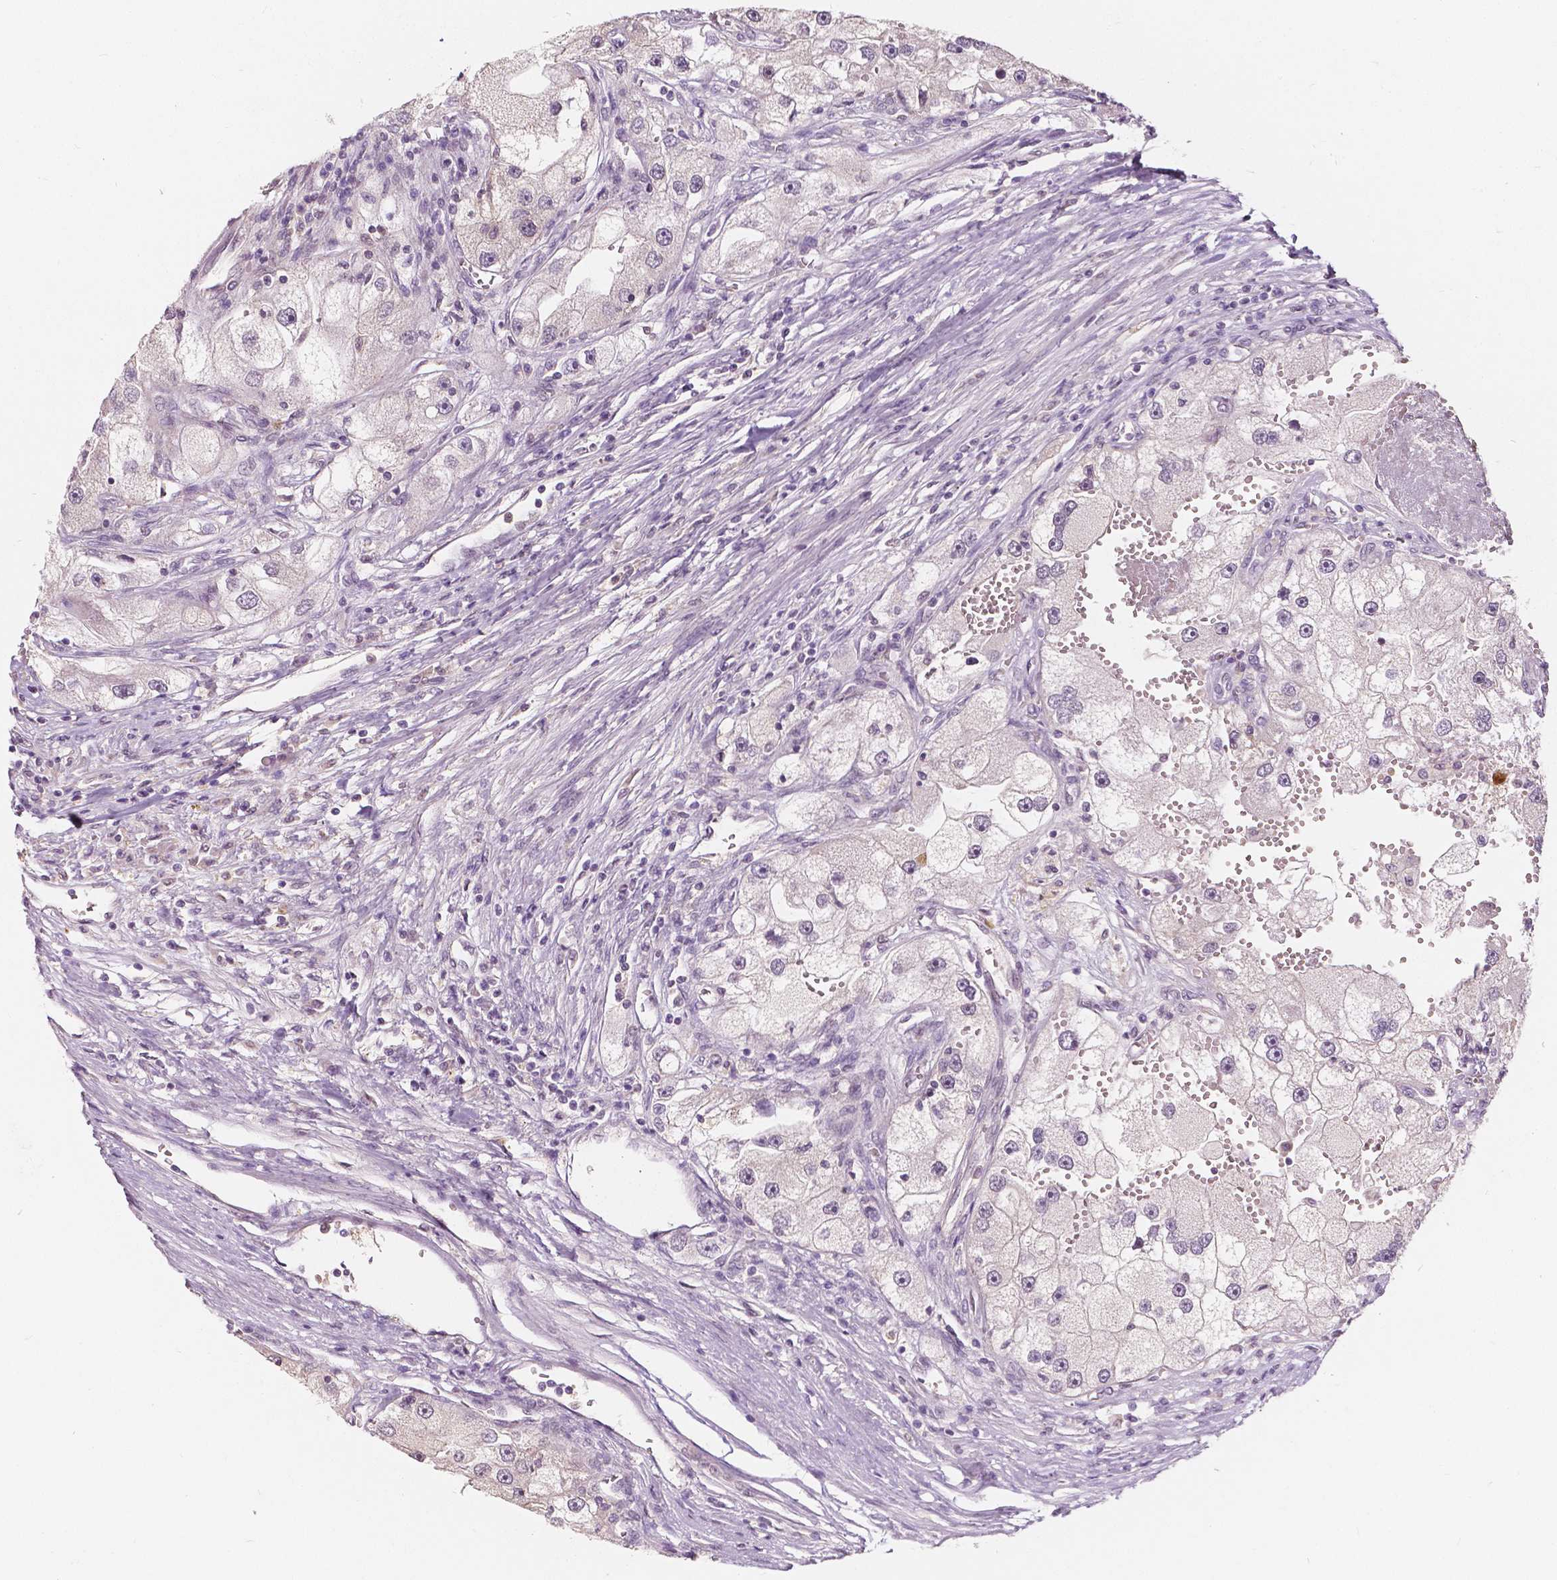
{"staining": {"intensity": "negative", "quantity": "none", "location": "none"}, "tissue": "renal cancer", "cell_type": "Tumor cells", "image_type": "cancer", "snomed": [{"axis": "morphology", "description": "Adenocarcinoma, NOS"}, {"axis": "topography", "description": "Kidney"}], "caption": "There is no significant expression in tumor cells of renal adenocarcinoma.", "gene": "NAPRT", "patient": {"sex": "male", "age": 63}}